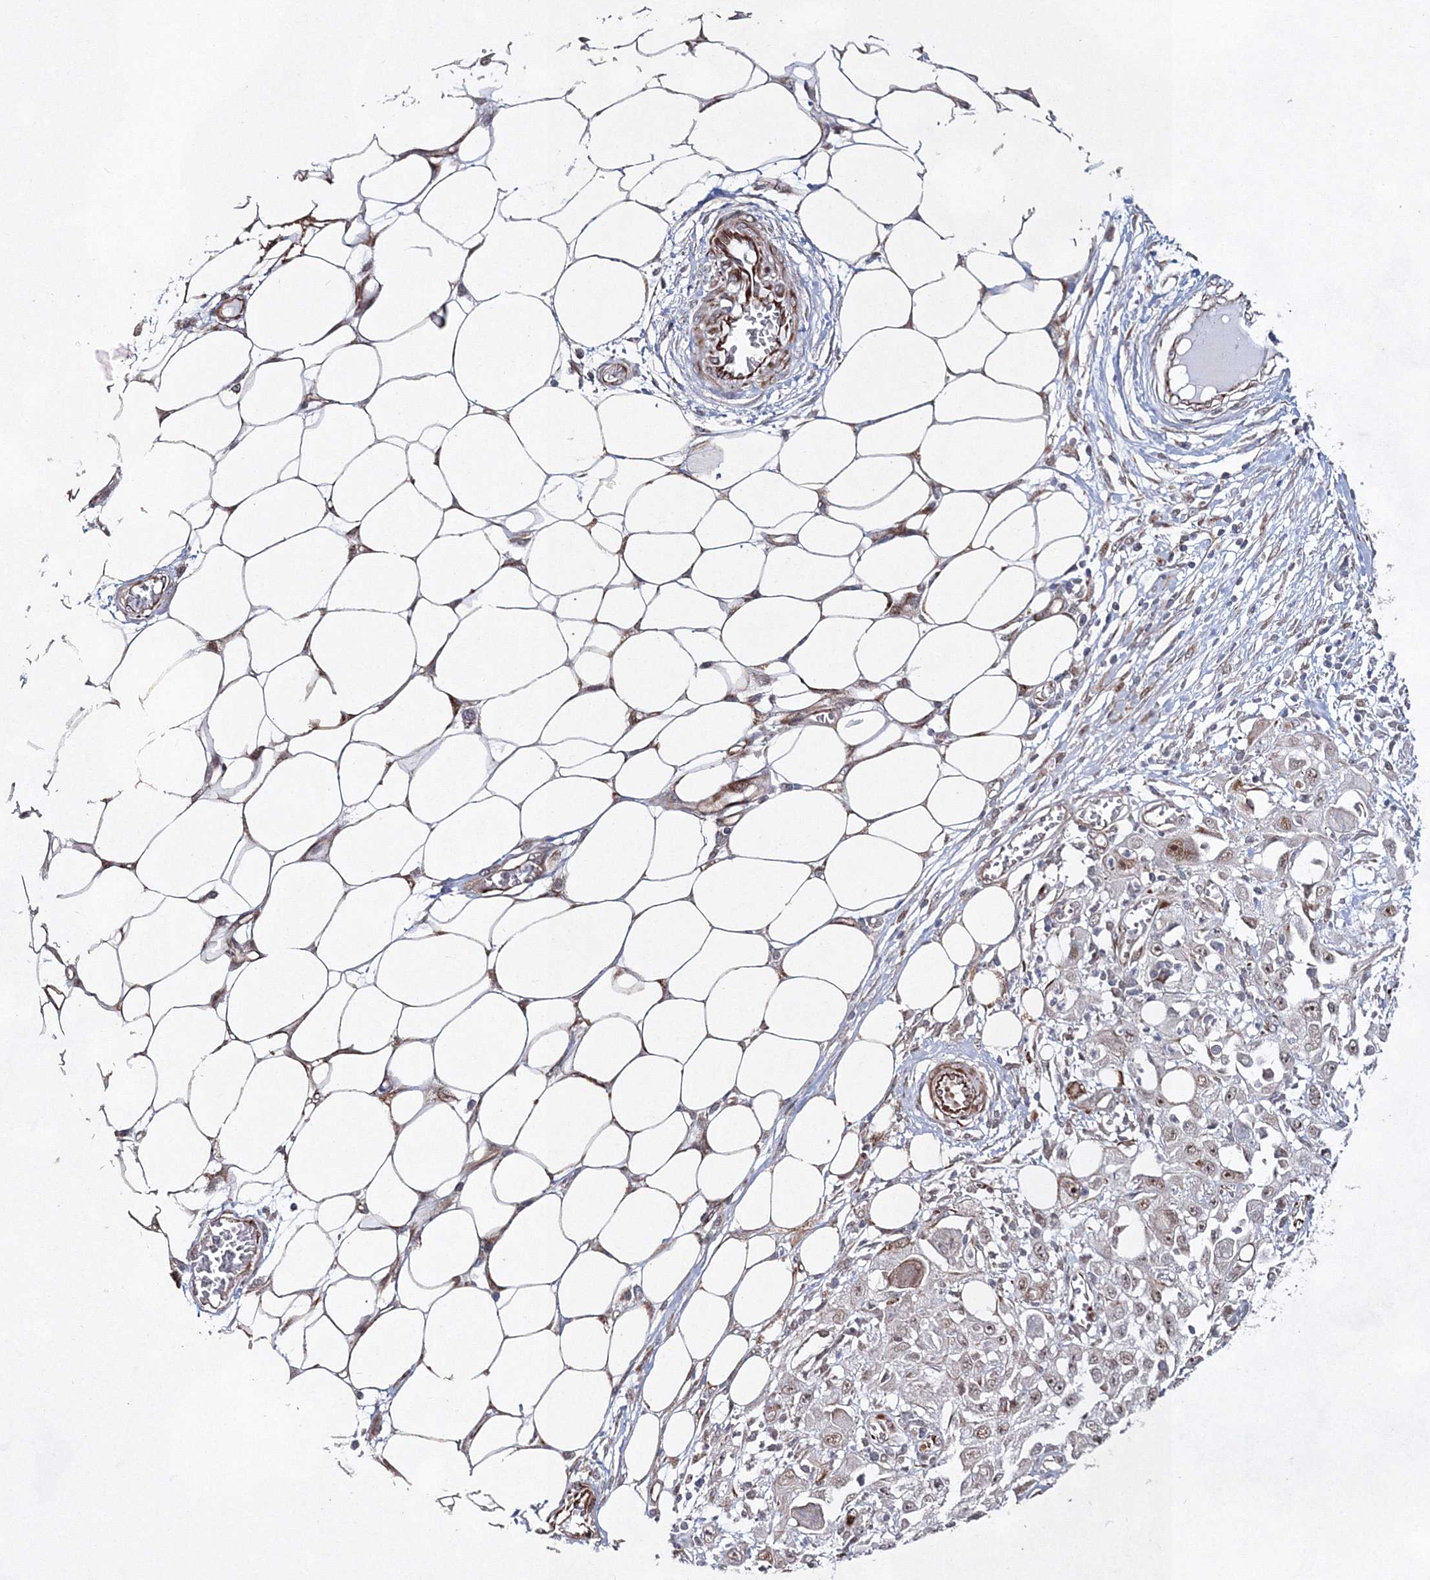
{"staining": {"intensity": "weak", "quantity": "25%-75%", "location": "nuclear"}, "tissue": "skin cancer", "cell_type": "Tumor cells", "image_type": "cancer", "snomed": [{"axis": "morphology", "description": "Squamous cell carcinoma, NOS"}, {"axis": "morphology", "description": "Squamous cell carcinoma, metastatic, NOS"}, {"axis": "topography", "description": "Skin"}, {"axis": "topography", "description": "Lymph node"}], "caption": "A photomicrograph of human squamous cell carcinoma (skin) stained for a protein reveals weak nuclear brown staining in tumor cells.", "gene": "SNIP1", "patient": {"sex": "male", "age": 75}}